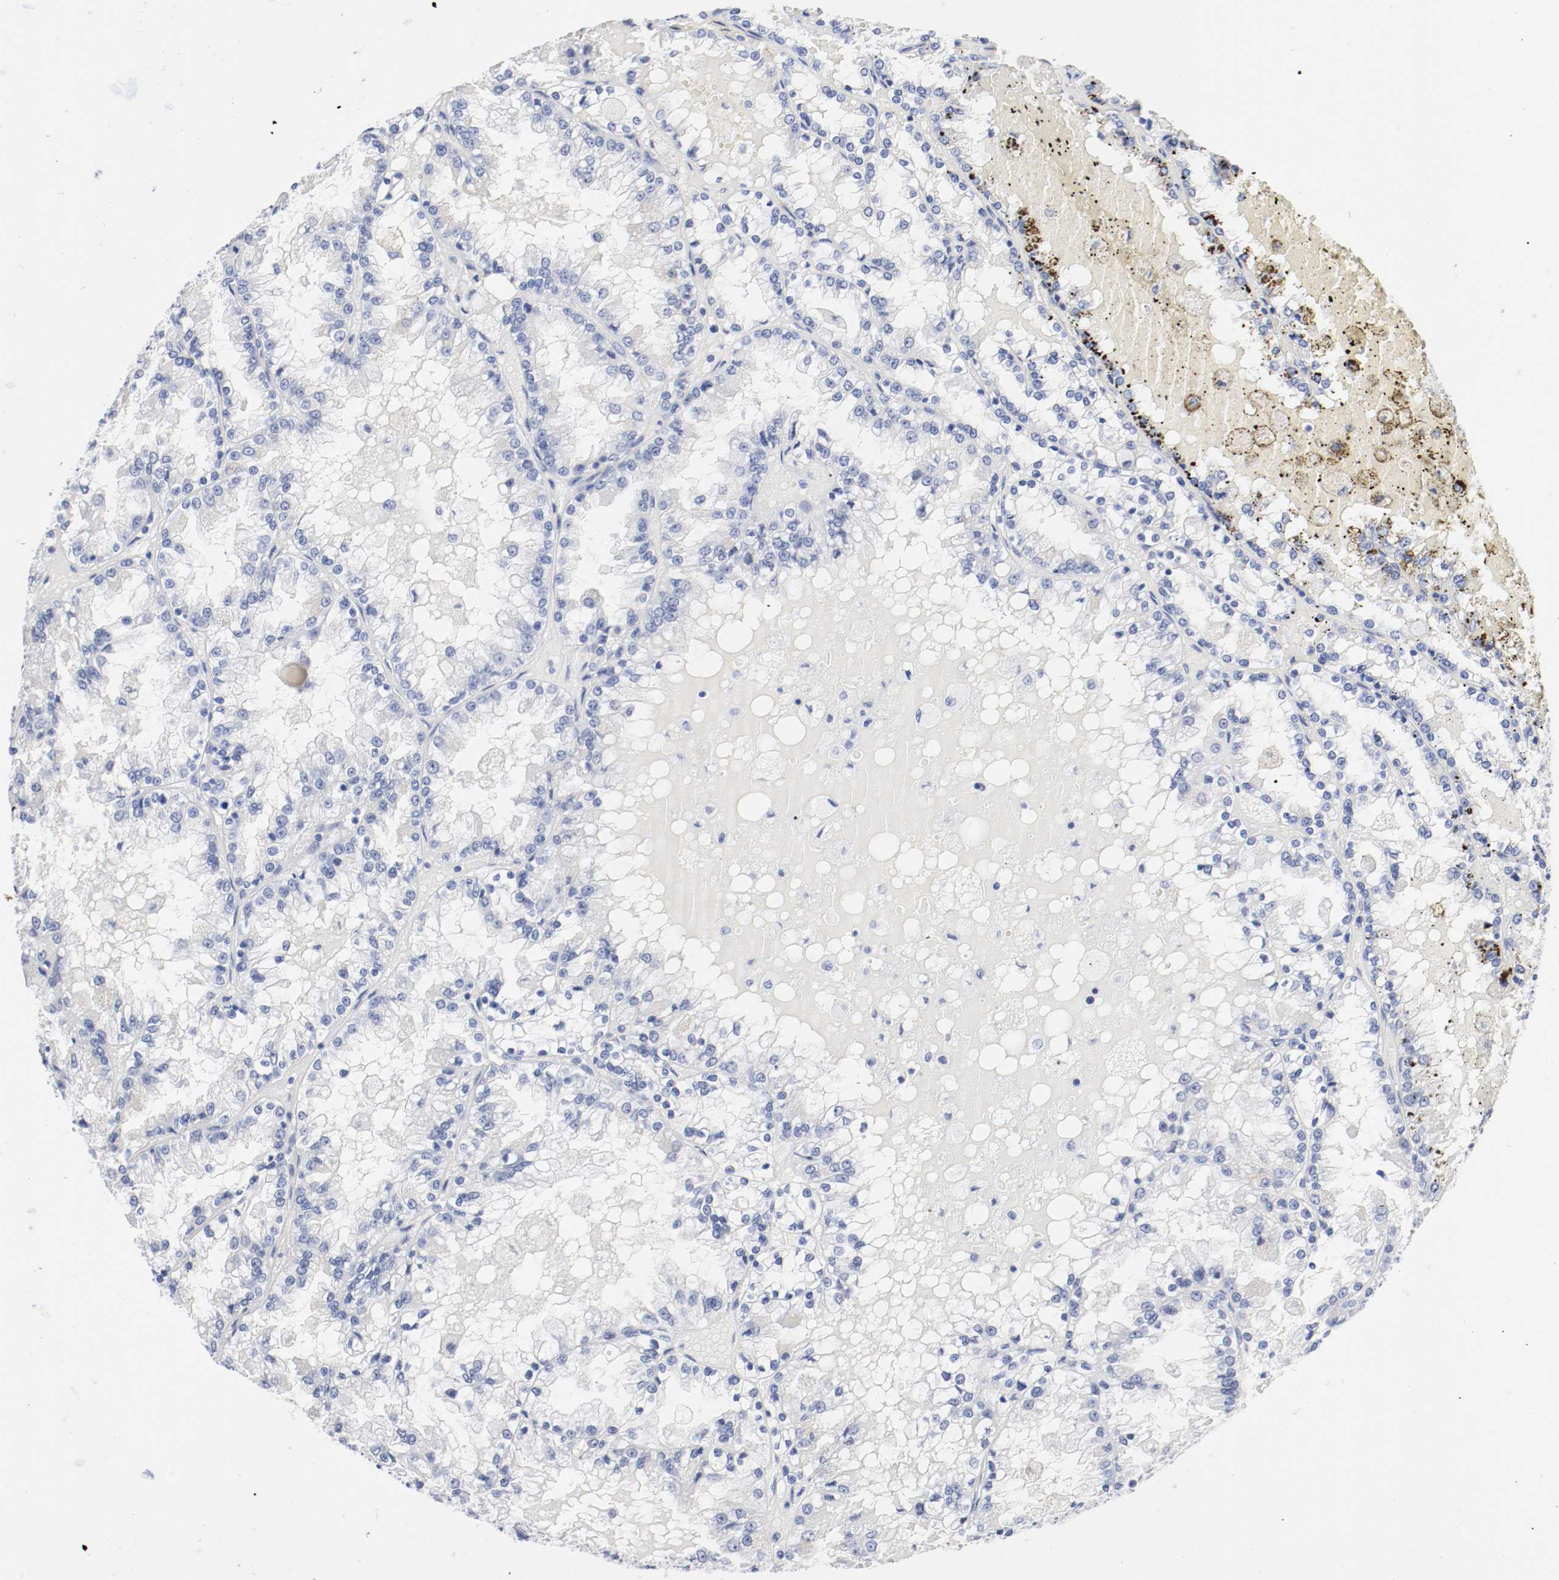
{"staining": {"intensity": "negative", "quantity": "none", "location": "none"}, "tissue": "renal cancer", "cell_type": "Tumor cells", "image_type": "cancer", "snomed": [{"axis": "morphology", "description": "Adenocarcinoma, NOS"}, {"axis": "topography", "description": "Kidney"}], "caption": "A micrograph of adenocarcinoma (renal) stained for a protein displays no brown staining in tumor cells.", "gene": "GAD1", "patient": {"sex": "female", "age": 56}}